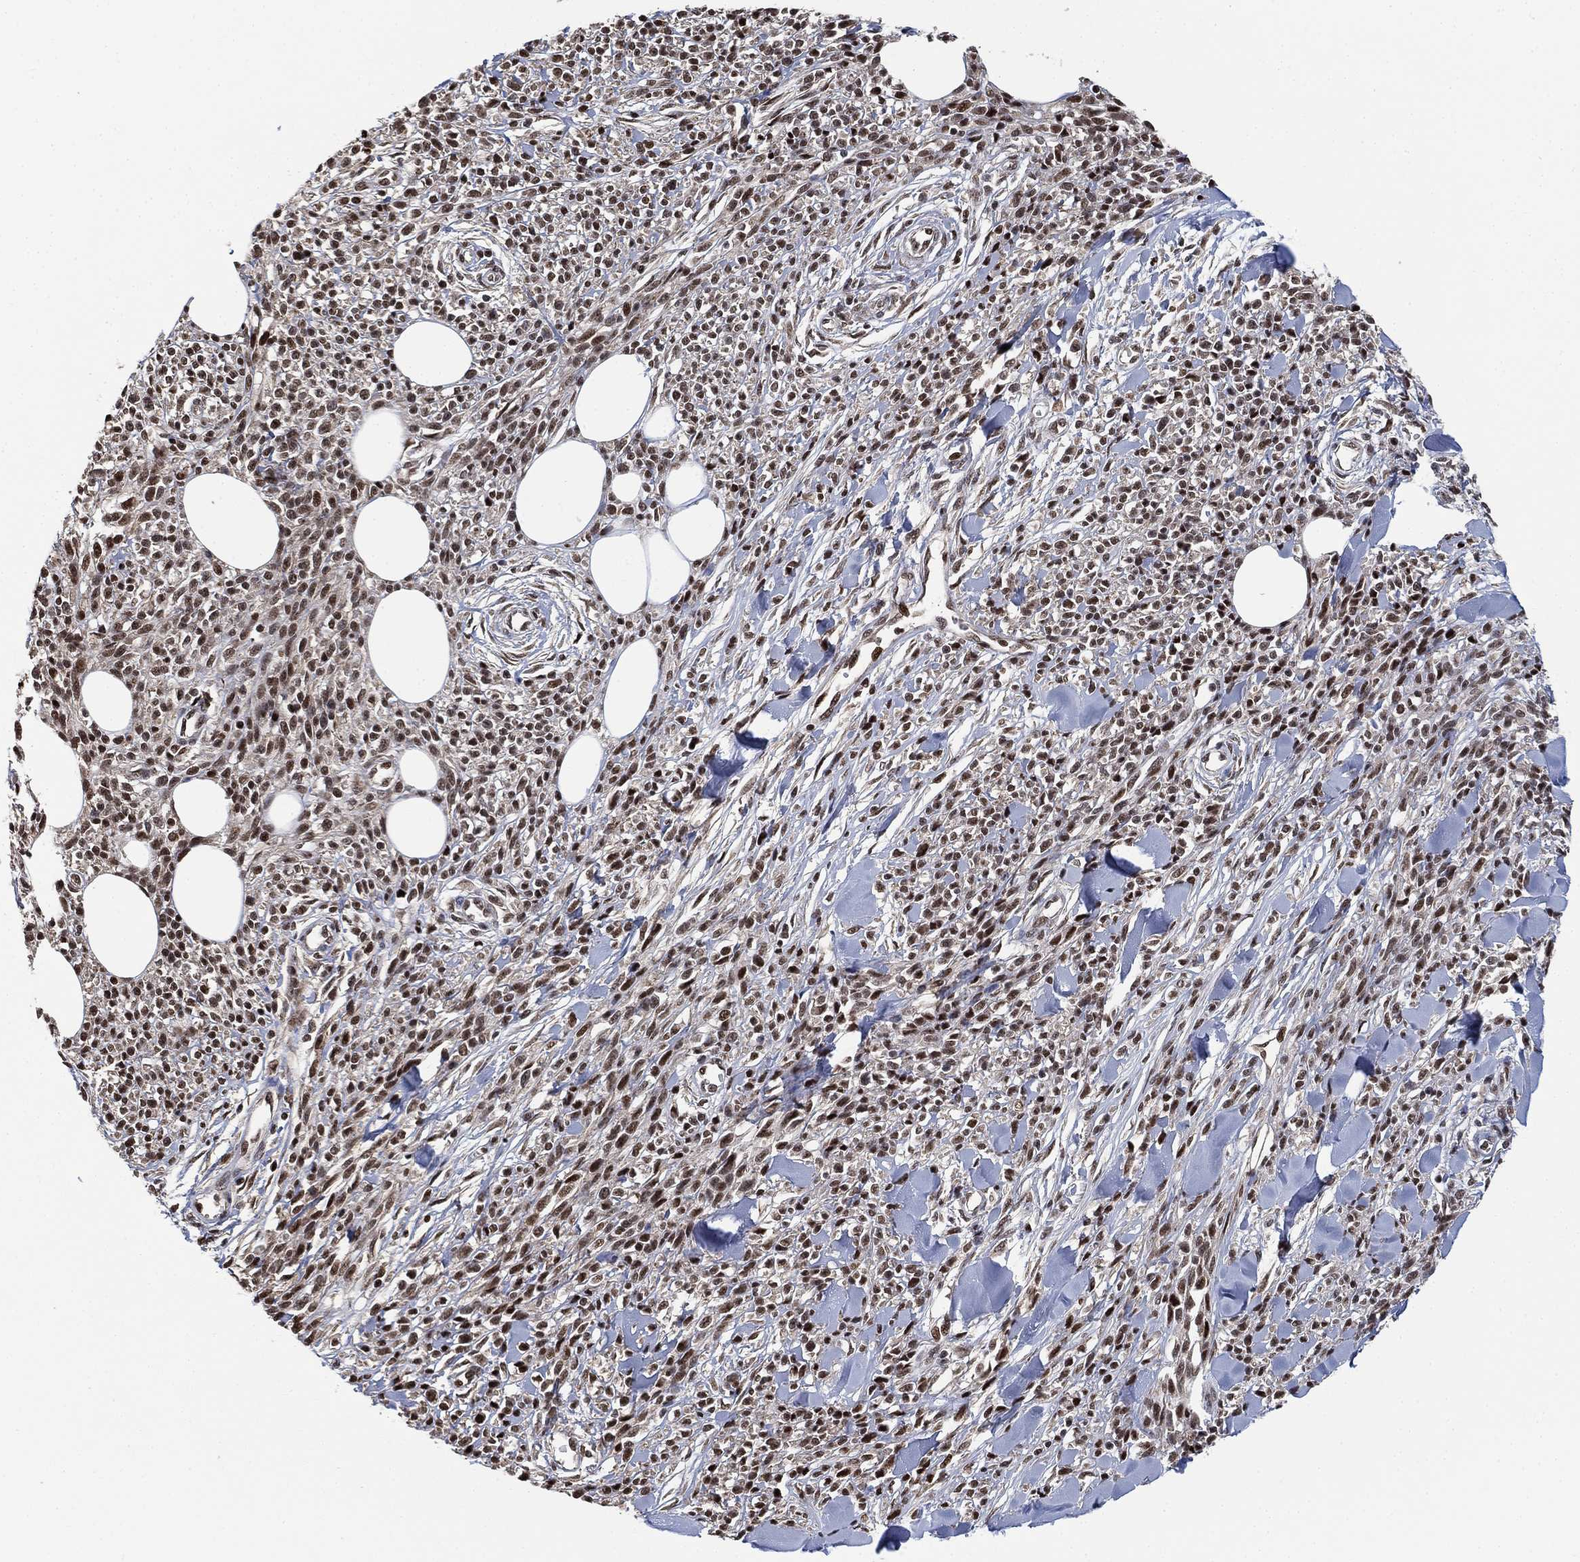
{"staining": {"intensity": "strong", "quantity": ">75%", "location": "nuclear"}, "tissue": "melanoma", "cell_type": "Tumor cells", "image_type": "cancer", "snomed": [{"axis": "morphology", "description": "Malignant melanoma, NOS"}, {"axis": "topography", "description": "Skin"}, {"axis": "topography", "description": "Skin of trunk"}], "caption": "Immunohistochemical staining of human malignant melanoma demonstrates strong nuclear protein positivity in about >75% of tumor cells.", "gene": "ZSCAN30", "patient": {"sex": "male", "age": 74}}